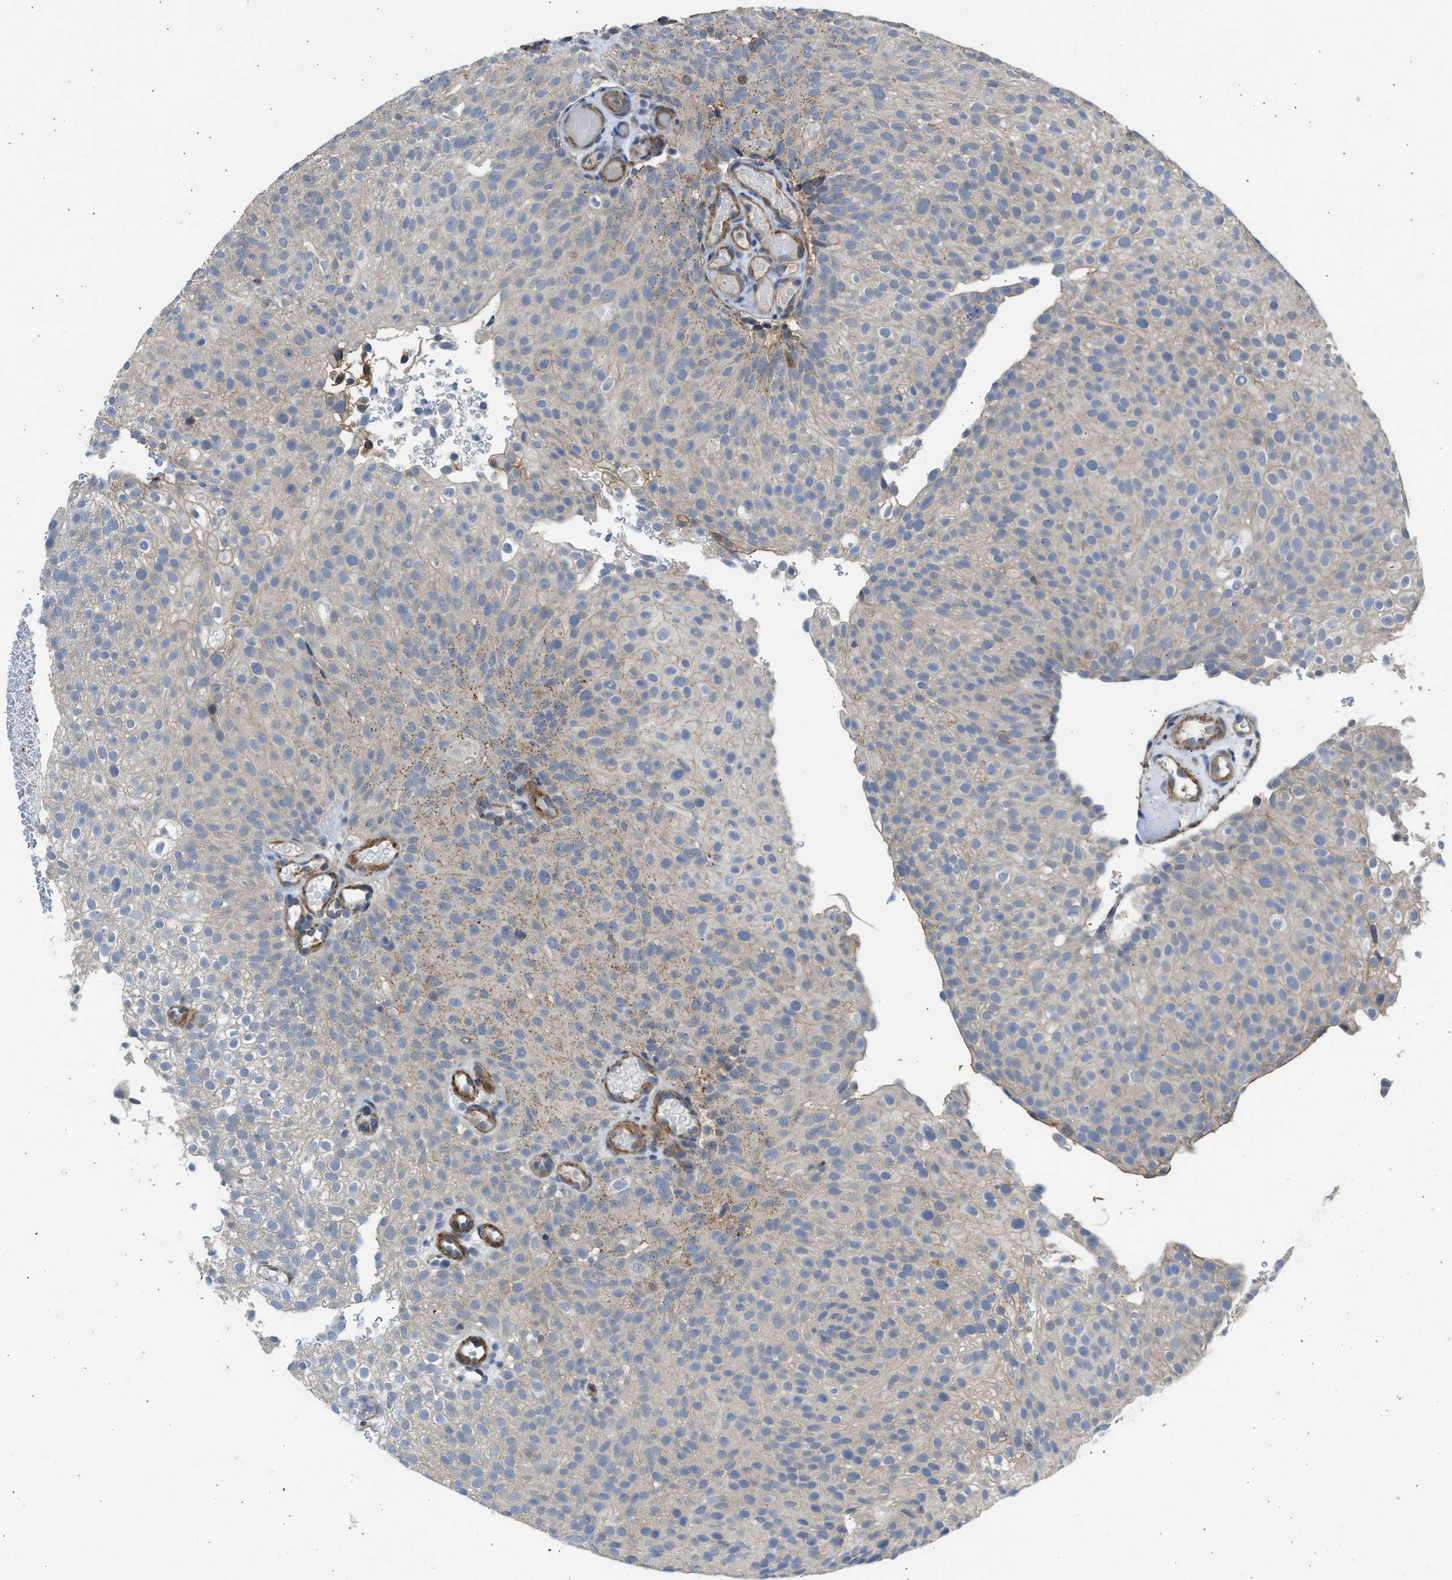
{"staining": {"intensity": "weak", "quantity": "<25%", "location": "cytoplasmic/membranous"}, "tissue": "urothelial cancer", "cell_type": "Tumor cells", "image_type": "cancer", "snomed": [{"axis": "morphology", "description": "Urothelial carcinoma, Low grade"}, {"axis": "topography", "description": "Urinary bladder"}], "caption": "High magnification brightfield microscopy of urothelial cancer stained with DAB (brown) and counterstained with hematoxylin (blue): tumor cells show no significant staining.", "gene": "PCNX3", "patient": {"sex": "male", "age": 78}}